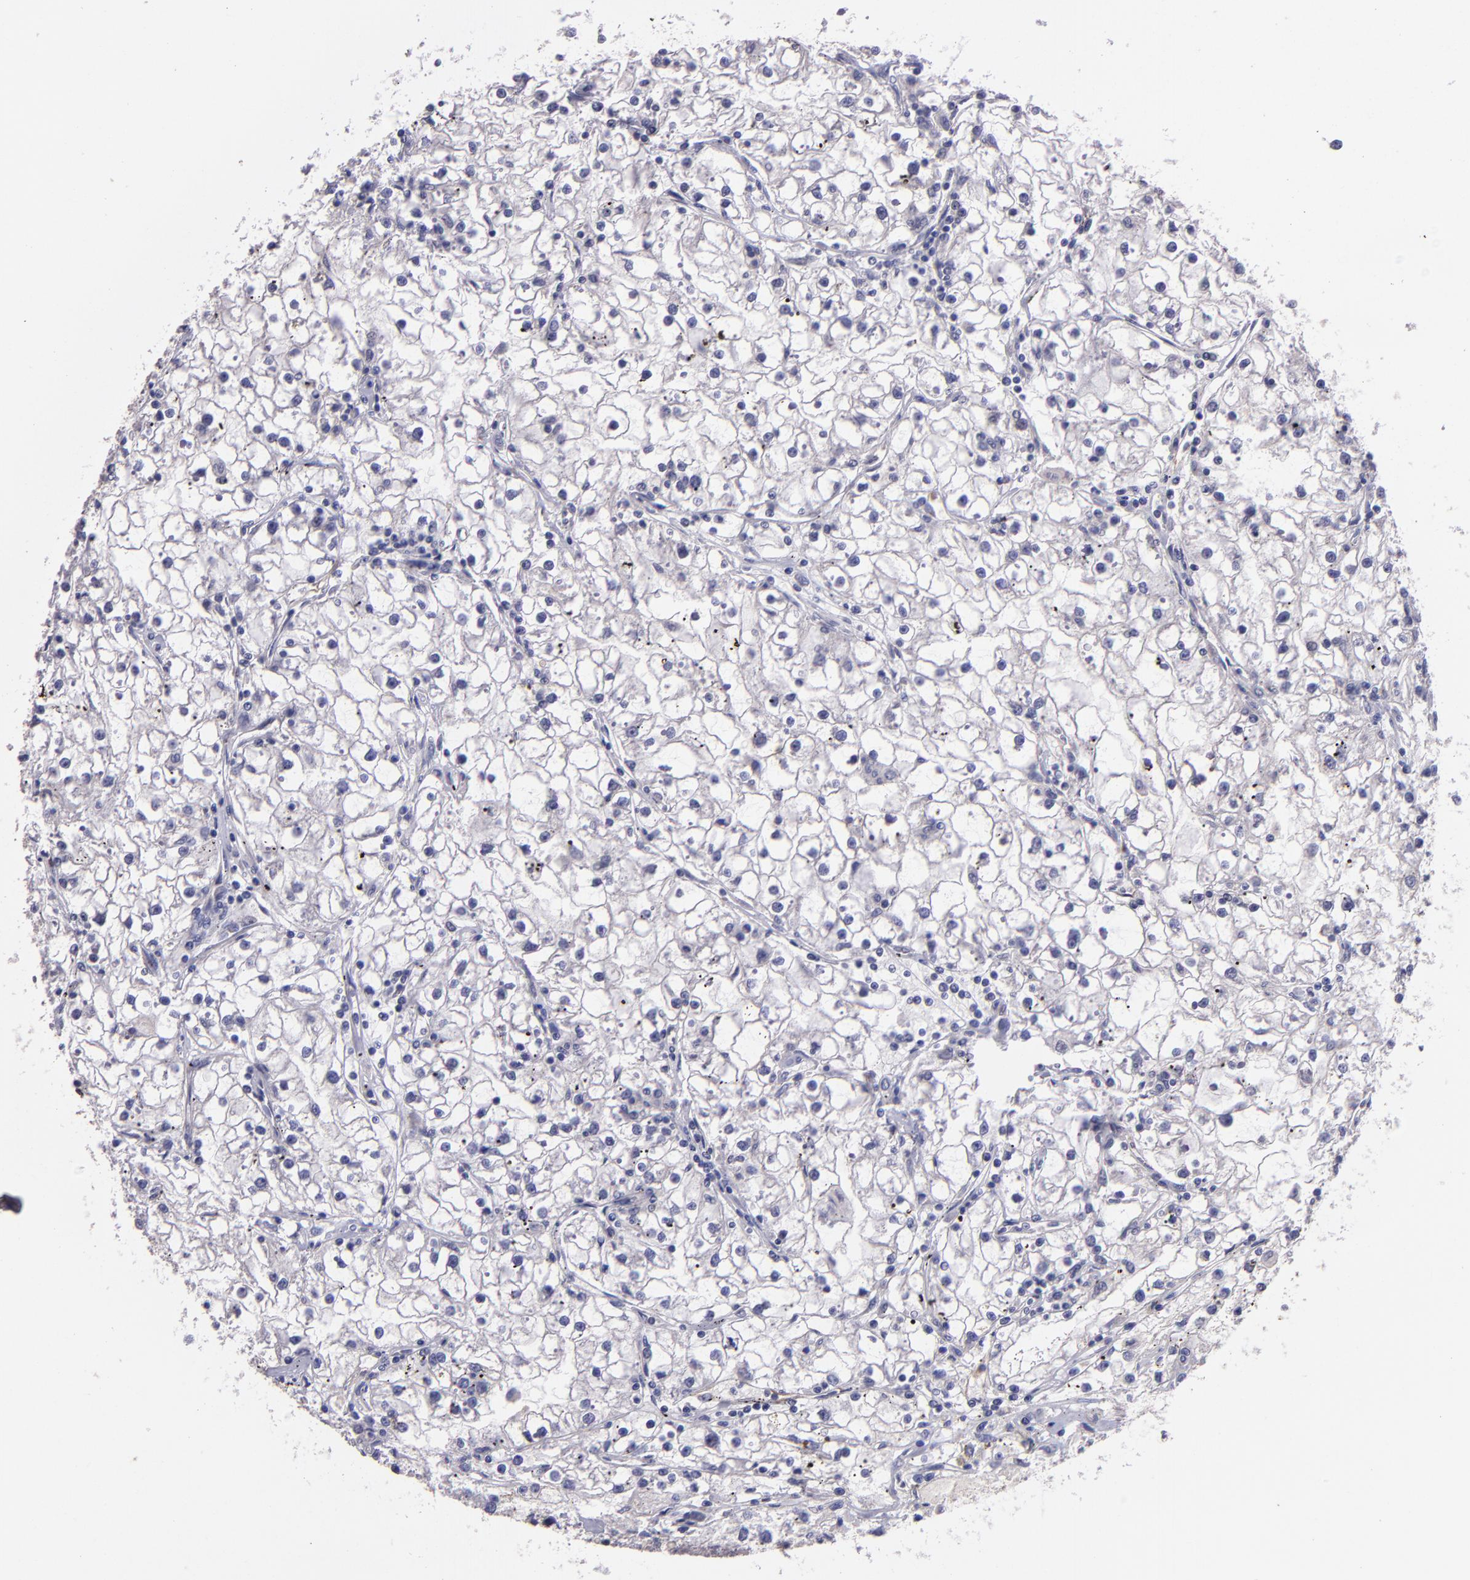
{"staining": {"intensity": "negative", "quantity": "none", "location": "none"}, "tissue": "renal cancer", "cell_type": "Tumor cells", "image_type": "cancer", "snomed": [{"axis": "morphology", "description": "Adenocarcinoma, NOS"}, {"axis": "topography", "description": "Kidney"}], "caption": "Immunohistochemistry (IHC) histopathology image of human renal cancer (adenocarcinoma) stained for a protein (brown), which displays no expression in tumor cells. (Brightfield microscopy of DAB IHC at high magnification).", "gene": "TAF7L", "patient": {"sex": "male", "age": 56}}